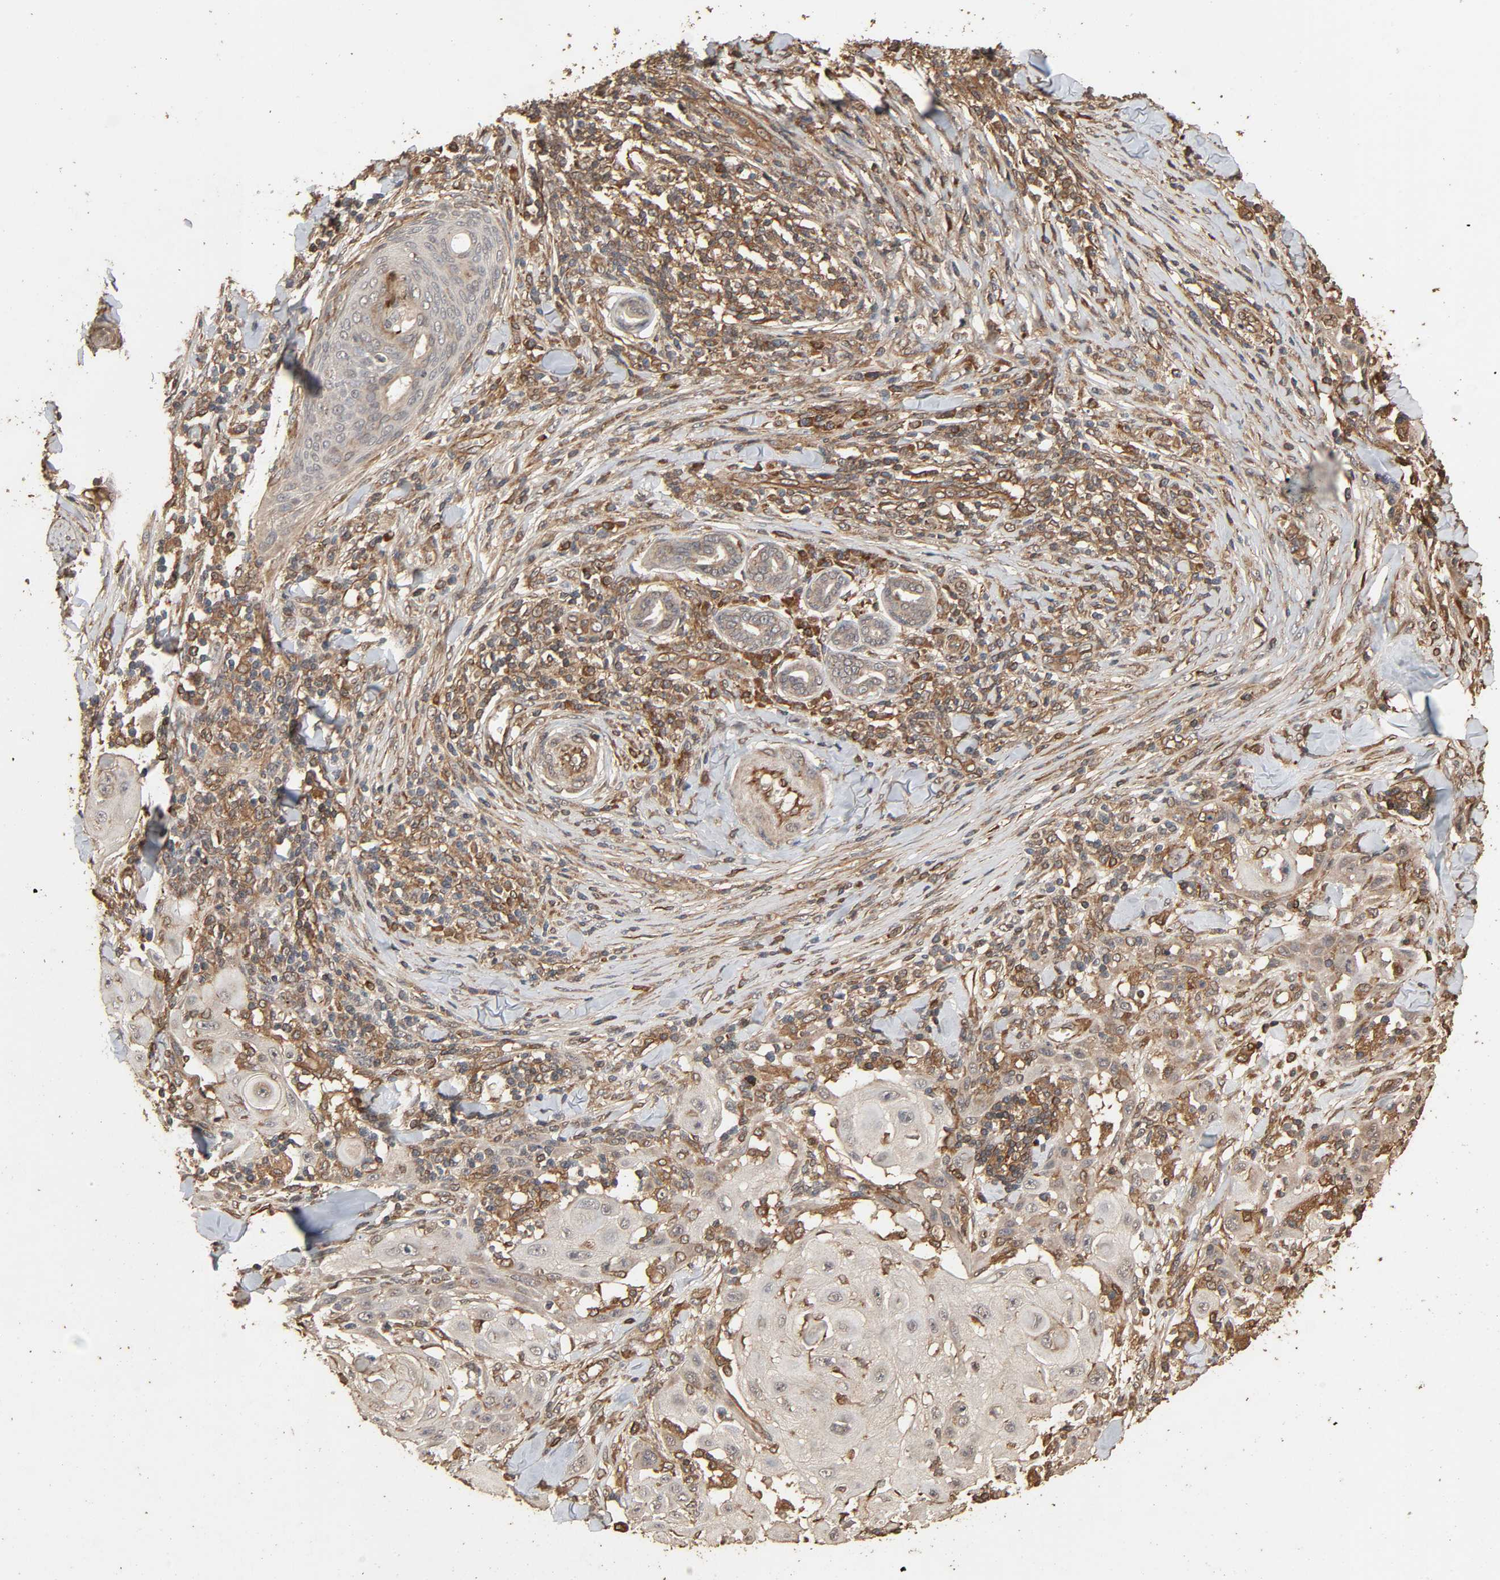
{"staining": {"intensity": "weak", "quantity": "25%-75%", "location": "cytoplasmic/membranous"}, "tissue": "skin cancer", "cell_type": "Tumor cells", "image_type": "cancer", "snomed": [{"axis": "morphology", "description": "Squamous cell carcinoma, NOS"}, {"axis": "topography", "description": "Skin"}], "caption": "Skin cancer was stained to show a protein in brown. There is low levels of weak cytoplasmic/membranous expression in approximately 25%-75% of tumor cells.", "gene": "RPS6KA6", "patient": {"sex": "male", "age": 24}}